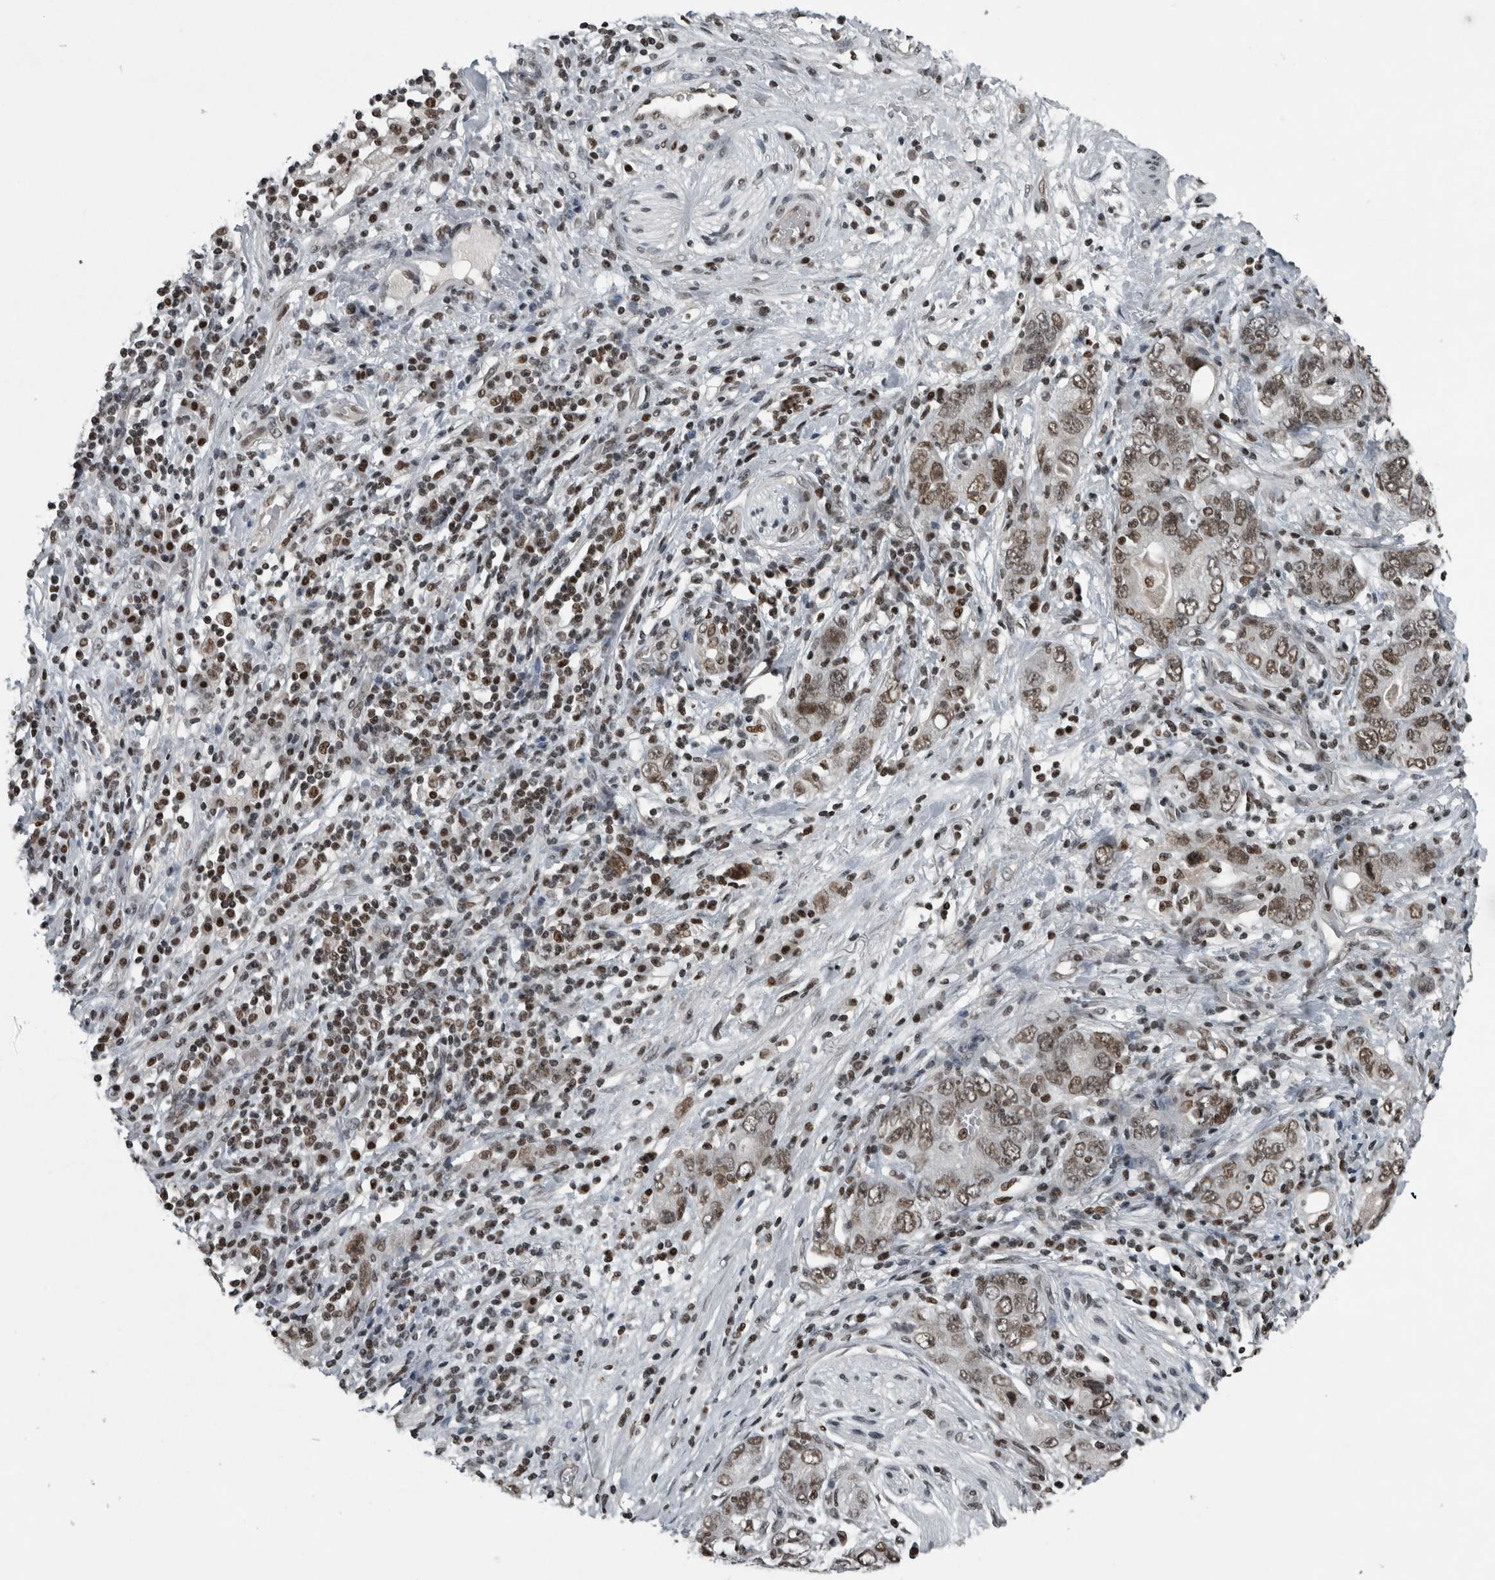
{"staining": {"intensity": "moderate", "quantity": ">75%", "location": "nuclear"}, "tissue": "stomach cancer", "cell_type": "Tumor cells", "image_type": "cancer", "snomed": [{"axis": "morphology", "description": "Adenocarcinoma, NOS"}, {"axis": "topography", "description": "Stomach, lower"}], "caption": "Immunohistochemistry (IHC) histopathology image of neoplastic tissue: stomach adenocarcinoma stained using IHC reveals medium levels of moderate protein expression localized specifically in the nuclear of tumor cells, appearing as a nuclear brown color.", "gene": "UNC50", "patient": {"sex": "female", "age": 93}}